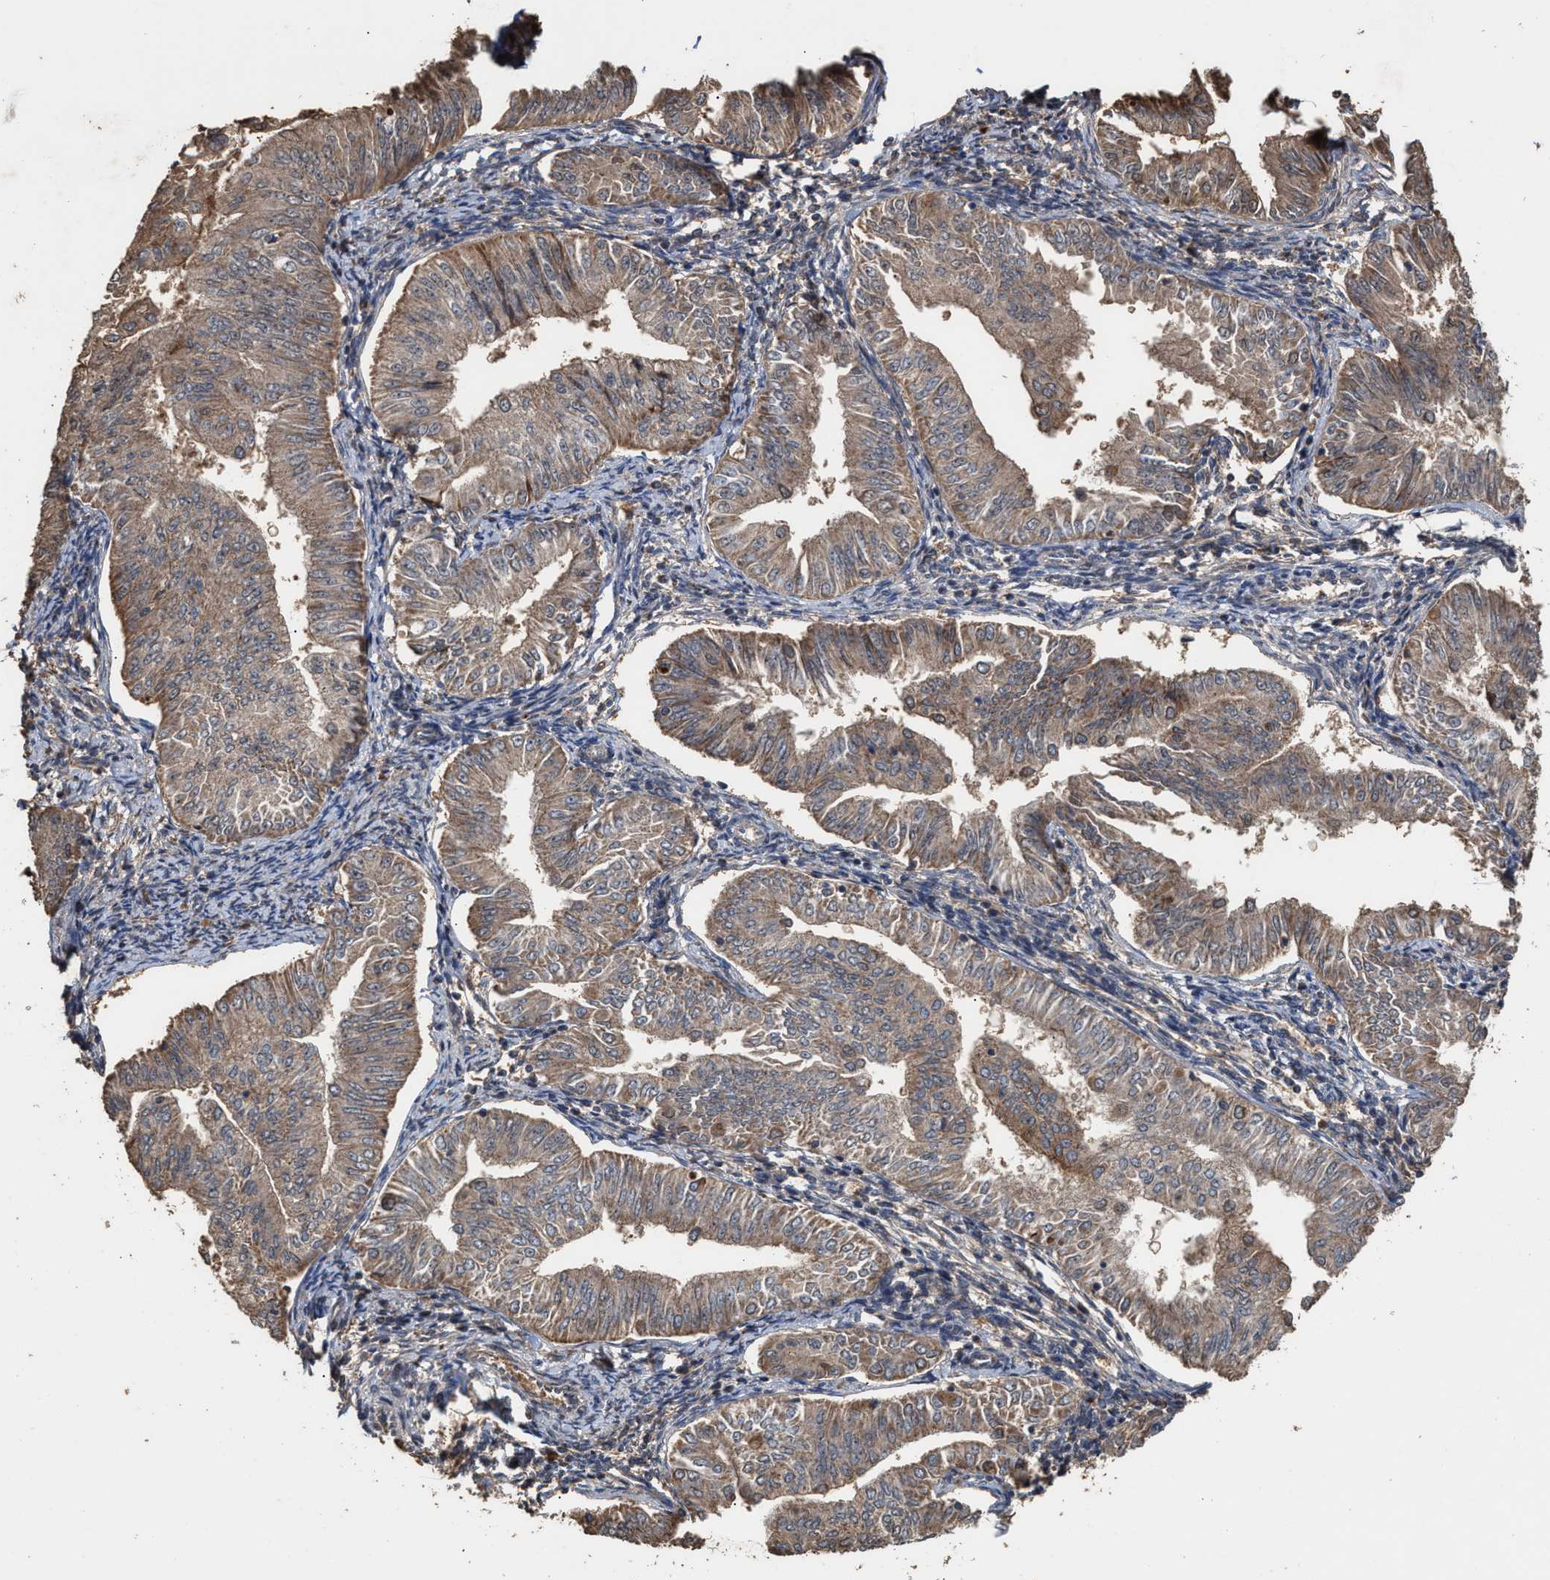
{"staining": {"intensity": "moderate", "quantity": ">75%", "location": "cytoplasmic/membranous"}, "tissue": "endometrial cancer", "cell_type": "Tumor cells", "image_type": "cancer", "snomed": [{"axis": "morphology", "description": "Normal tissue, NOS"}, {"axis": "morphology", "description": "Adenocarcinoma, NOS"}, {"axis": "topography", "description": "Endometrium"}], "caption": "Immunohistochemistry image of neoplastic tissue: endometrial cancer (adenocarcinoma) stained using immunohistochemistry (IHC) exhibits medium levels of moderate protein expression localized specifically in the cytoplasmic/membranous of tumor cells, appearing as a cytoplasmic/membranous brown color.", "gene": "ZNHIT6", "patient": {"sex": "female", "age": 53}}